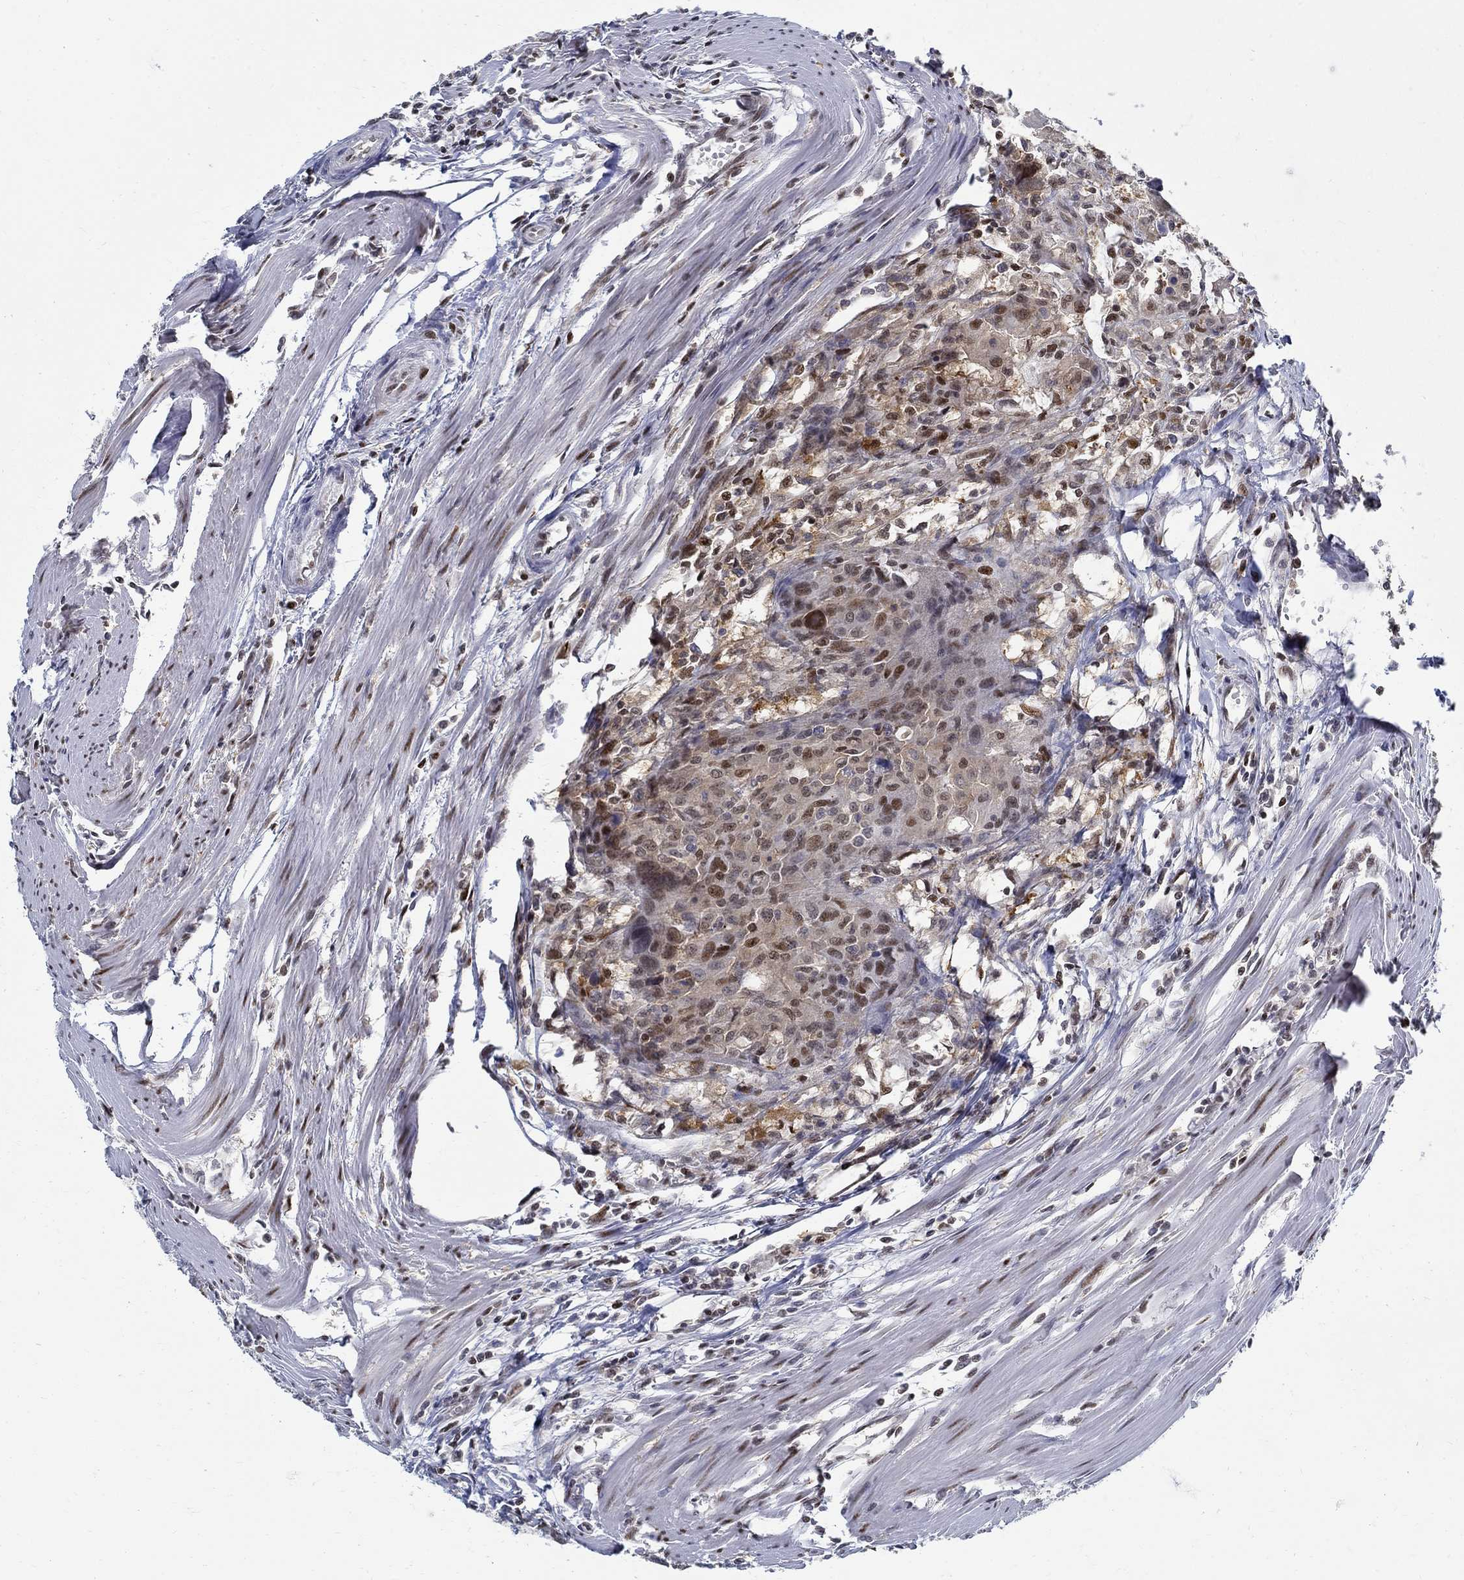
{"staining": {"intensity": "moderate", "quantity": "<25%", "location": "nuclear"}, "tissue": "colorectal cancer", "cell_type": "Tumor cells", "image_type": "cancer", "snomed": [{"axis": "morphology", "description": "Adenocarcinoma, NOS"}, {"axis": "topography", "description": "Rectum"}], "caption": "High-magnification brightfield microscopy of colorectal cancer stained with DAB (3,3'-diaminobenzidine) (brown) and counterstained with hematoxylin (blue). tumor cells exhibit moderate nuclear staining is identified in approximately<25% of cells.", "gene": "ZNF594", "patient": {"sex": "male", "age": 67}}